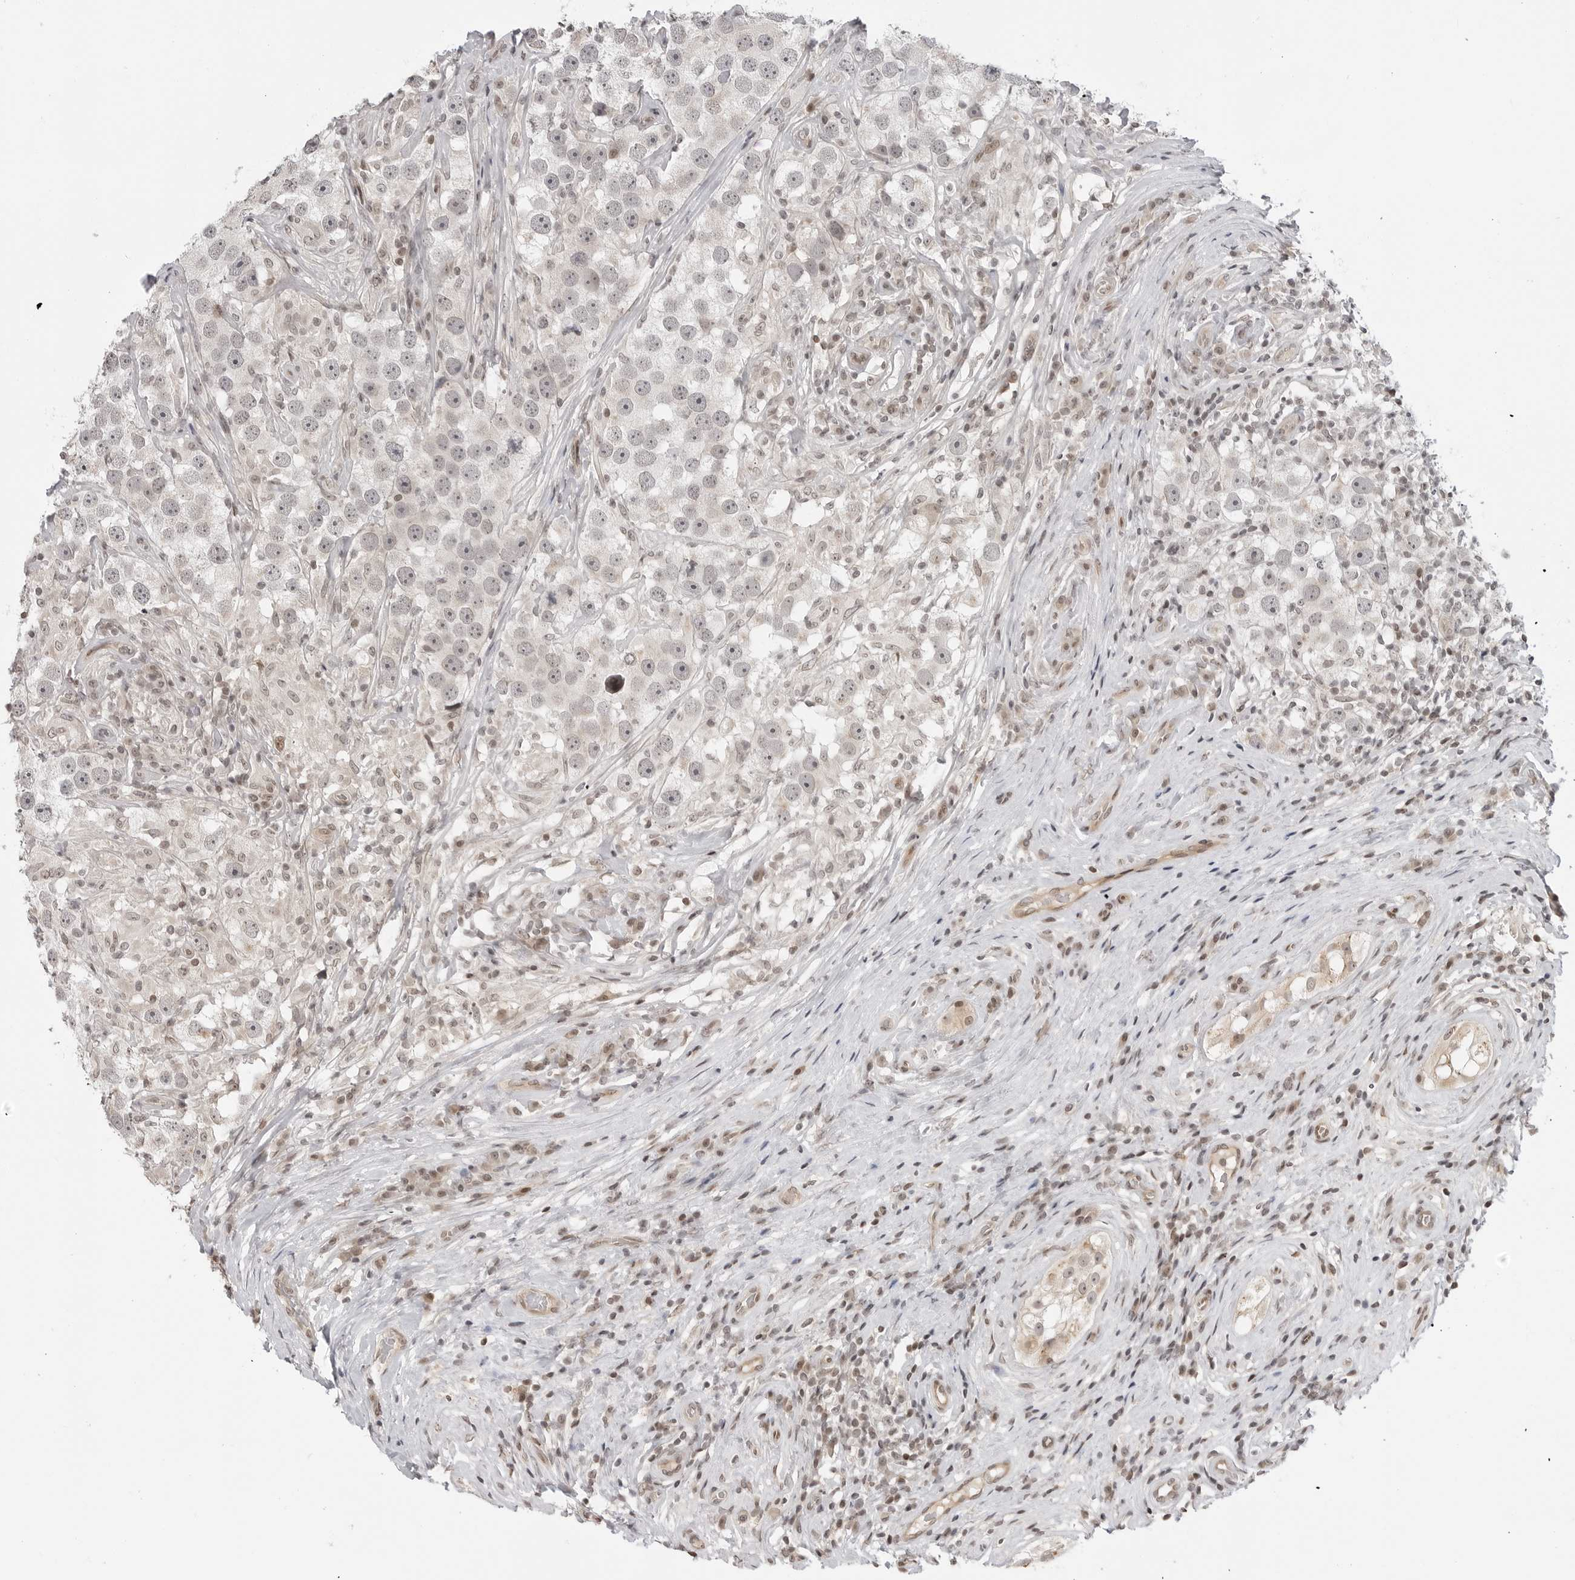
{"staining": {"intensity": "negative", "quantity": "none", "location": "none"}, "tissue": "testis cancer", "cell_type": "Tumor cells", "image_type": "cancer", "snomed": [{"axis": "morphology", "description": "Seminoma, NOS"}, {"axis": "topography", "description": "Testis"}], "caption": "Tumor cells show no significant protein staining in testis cancer.", "gene": "C8orf33", "patient": {"sex": "male", "age": 49}}